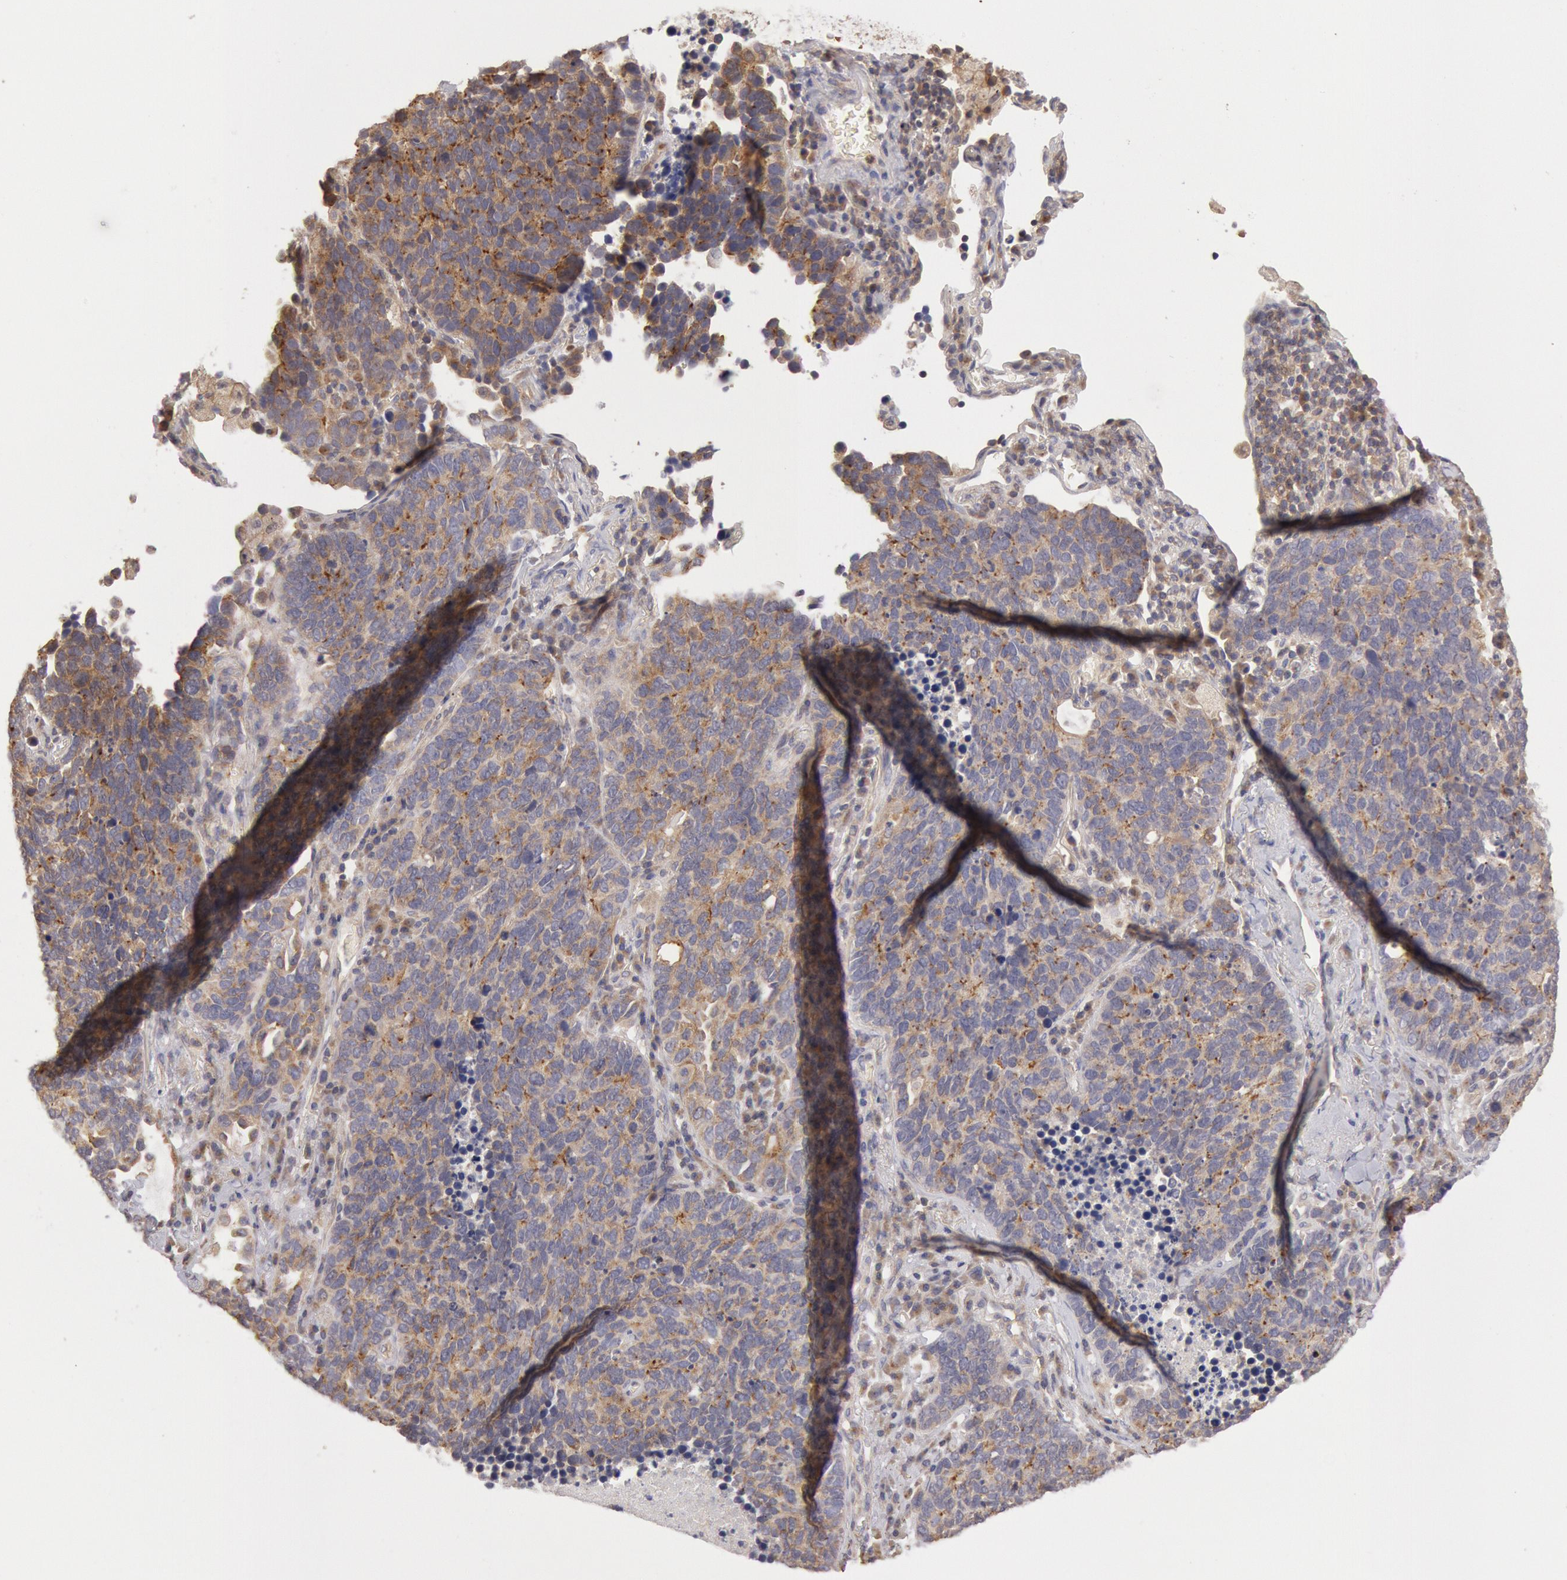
{"staining": {"intensity": "moderate", "quantity": ">75%", "location": "cytoplasmic/membranous"}, "tissue": "lung cancer", "cell_type": "Tumor cells", "image_type": "cancer", "snomed": [{"axis": "morphology", "description": "Neoplasm, malignant, NOS"}, {"axis": "topography", "description": "Lung"}], "caption": "IHC micrograph of neoplasm (malignant) (lung) stained for a protein (brown), which shows medium levels of moderate cytoplasmic/membranous expression in approximately >75% of tumor cells.", "gene": "PLA2G6", "patient": {"sex": "female", "age": 75}}